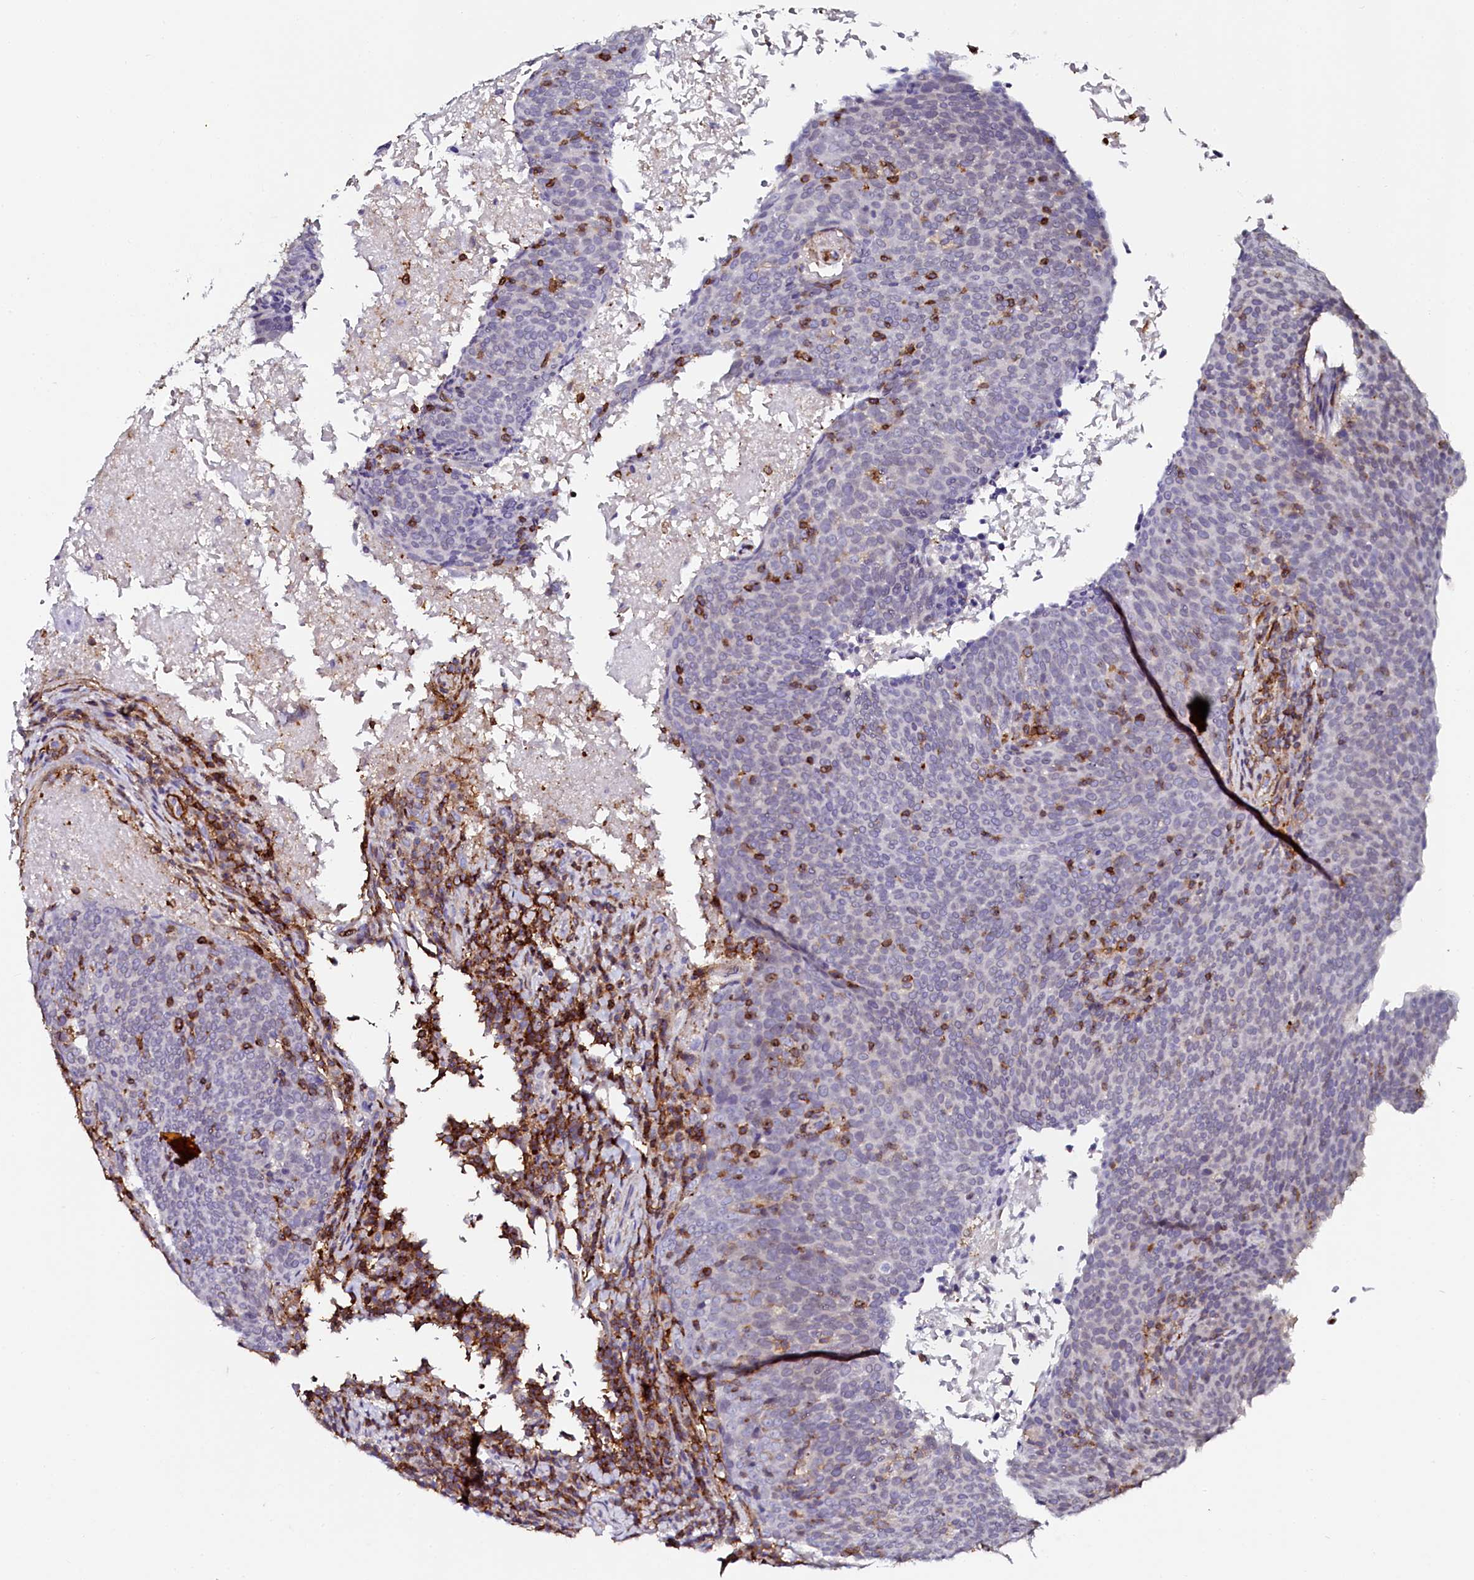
{"staining": {"intensity": "negative", "quantity": "none", "location": "none"}, "tissue": "head and neck cancer", "cell_type": "Tumor cells", "image_type": "cancer", "snomed": [{"axis": "morphology", "description": "Squamous cell carcinoma, NOS"}, {"axis": "morphology", "description": "Squamous cell carcinoma, metastatic, NOS"}, {"axis": "topography", "description": "Lymph node"}, {"axis": "topography", "description": "Head-Neck"}], "caption": "Tumor cells are negative for brown protein staining in head and neck squamous cell carcinoma.", "gene": "AAAS", "patient": {"sex": "male", "age": 62}}